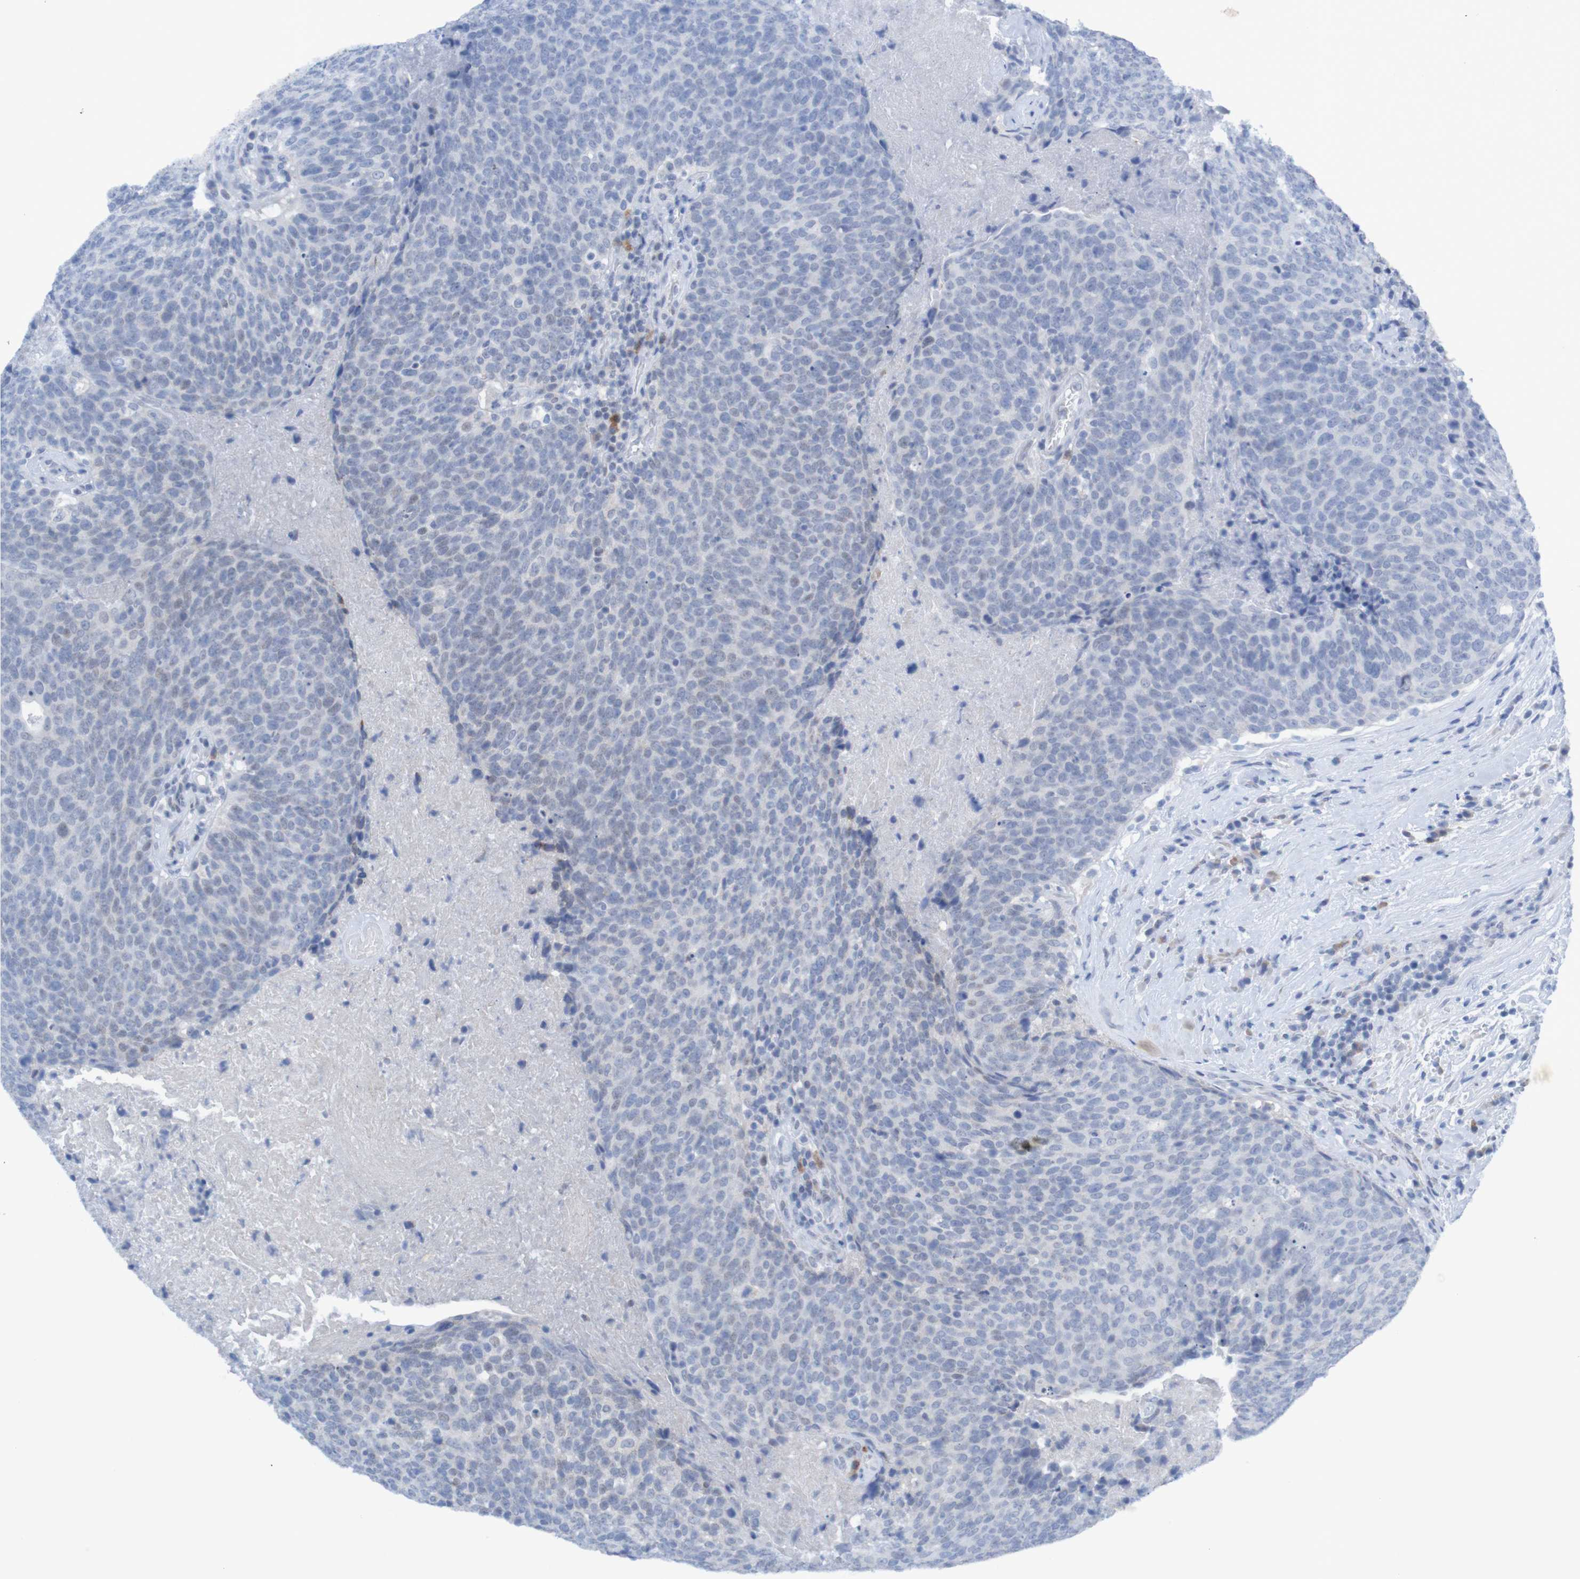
{"staining": {"intensity": "negative", "quantity": "none", "location": "none"}, "tissue": "head and neck cancer", "cell_type": "Tumor cells", "image_type": "cancer", "snomed": [{"axis": "morphology", "description": "Squamous cell carcinoma, NOS"}, {"axis": "morphology", "description": "Squamous cell carcinoma, metastatic, NOS"}, {"axis": "topography", "description": "Lymph node"}, {"axis": "topography", "description": "Head-Neck"}], "caption": "High magnification brightfield microscopy of head and neck cancer stained with DAB (3,3'-diaminobenzidine) (brown) and counterstained with hematoxylin (blue): tumor cells show no significant expression. (DAB IHC with hematoxylin counter stain).", "gene": "ITLN1", "patient": {"sex": "male", "age": 62}}